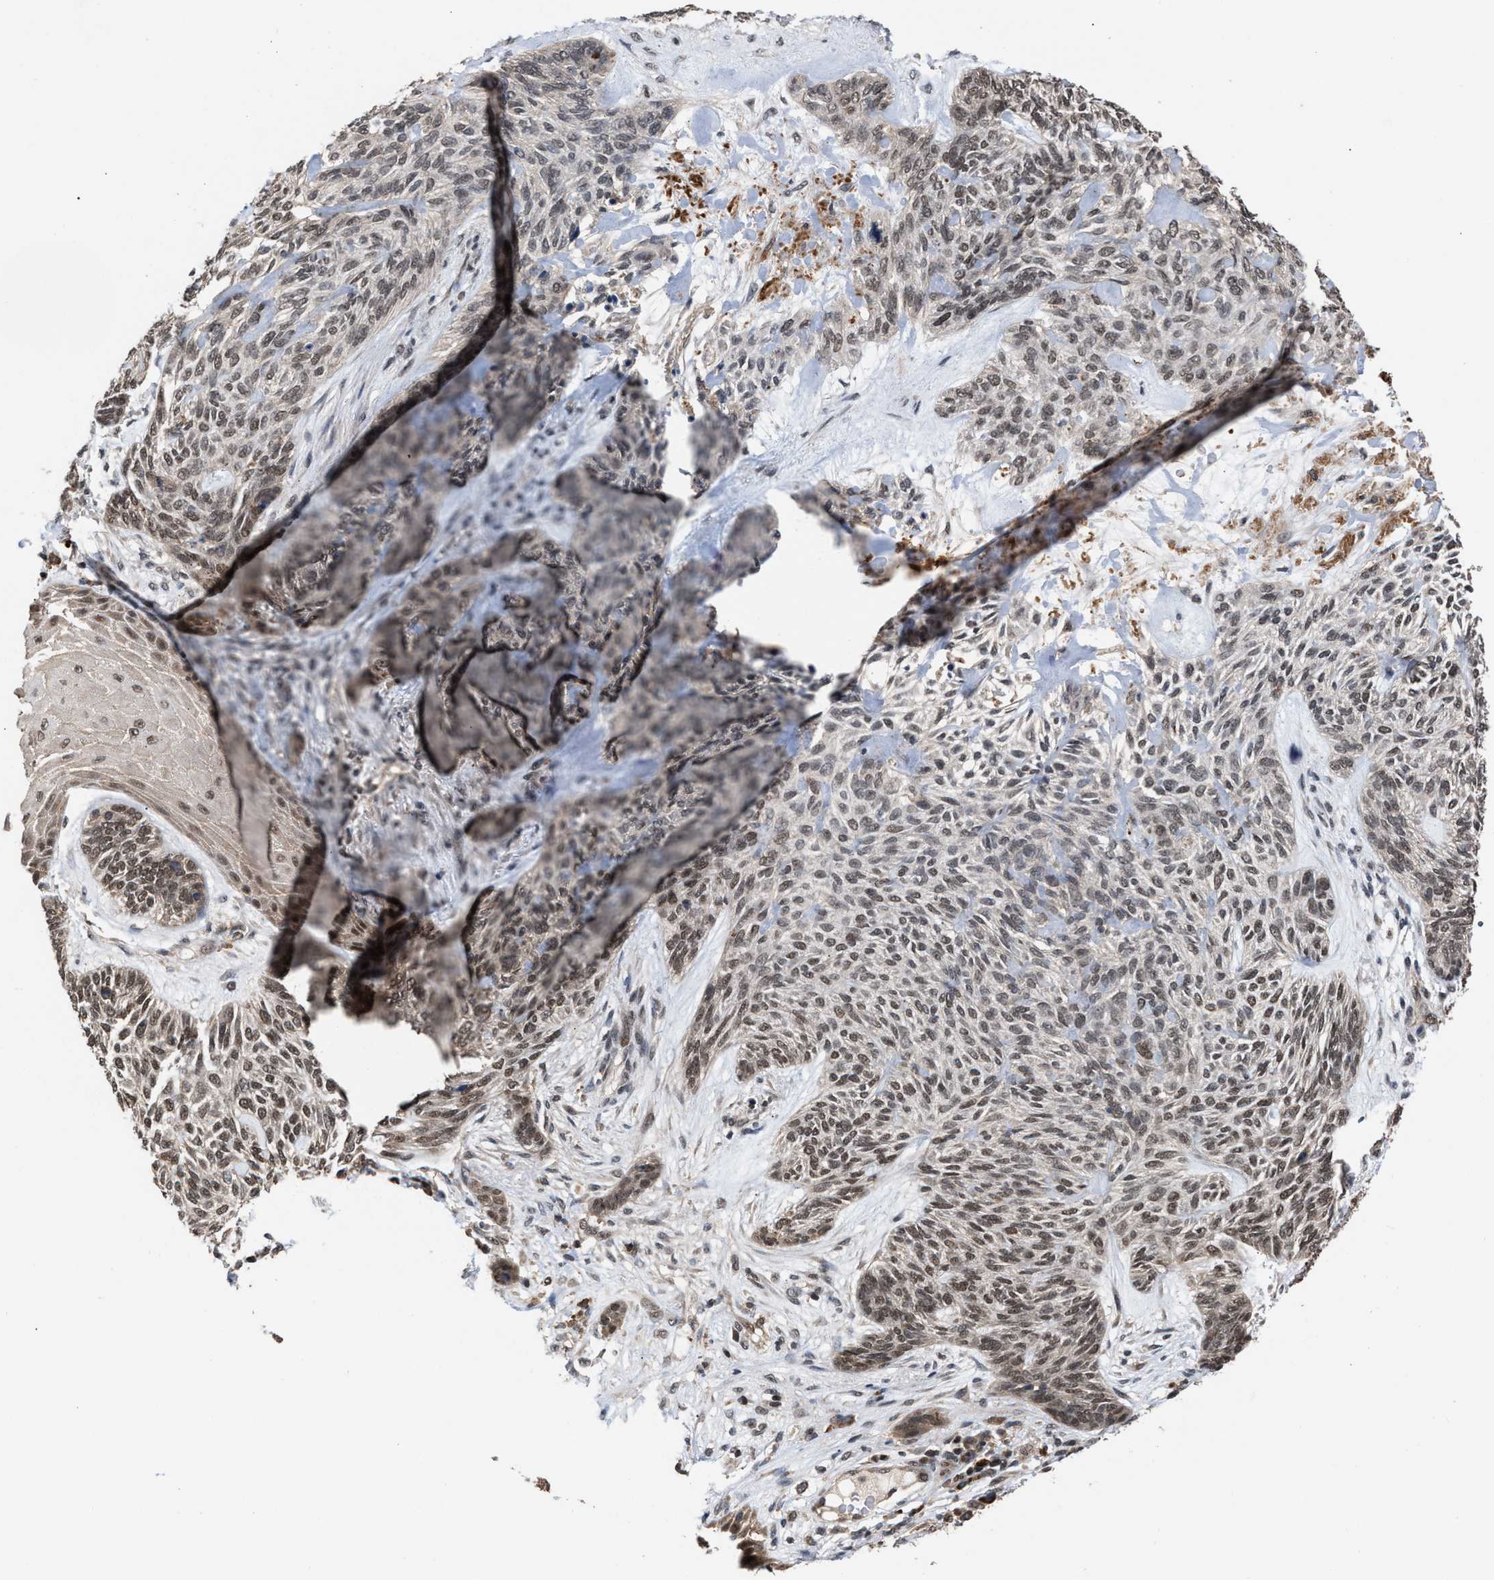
{"staining": {"intensity": "weak", "quantity": ">75%", "location": "nuclear"}, "tissue": "skin cancer", "cell_type": "Tumor cells", "image_type": "cancer", "snomed": [{"axis": "morphology", "description": "Basal cell carcinoma"}, {"axis": "topography", "description": "Skin"}], "caption": "Immunohistochemistry (IHC) image of skin basal cell carcinoma stained for a protein (brown), which reveals low levels of weak nuclear staining in about >75% of tumor cells.", "gene": "C9orf78", "patient": {"sex": "male", "age": 55}}